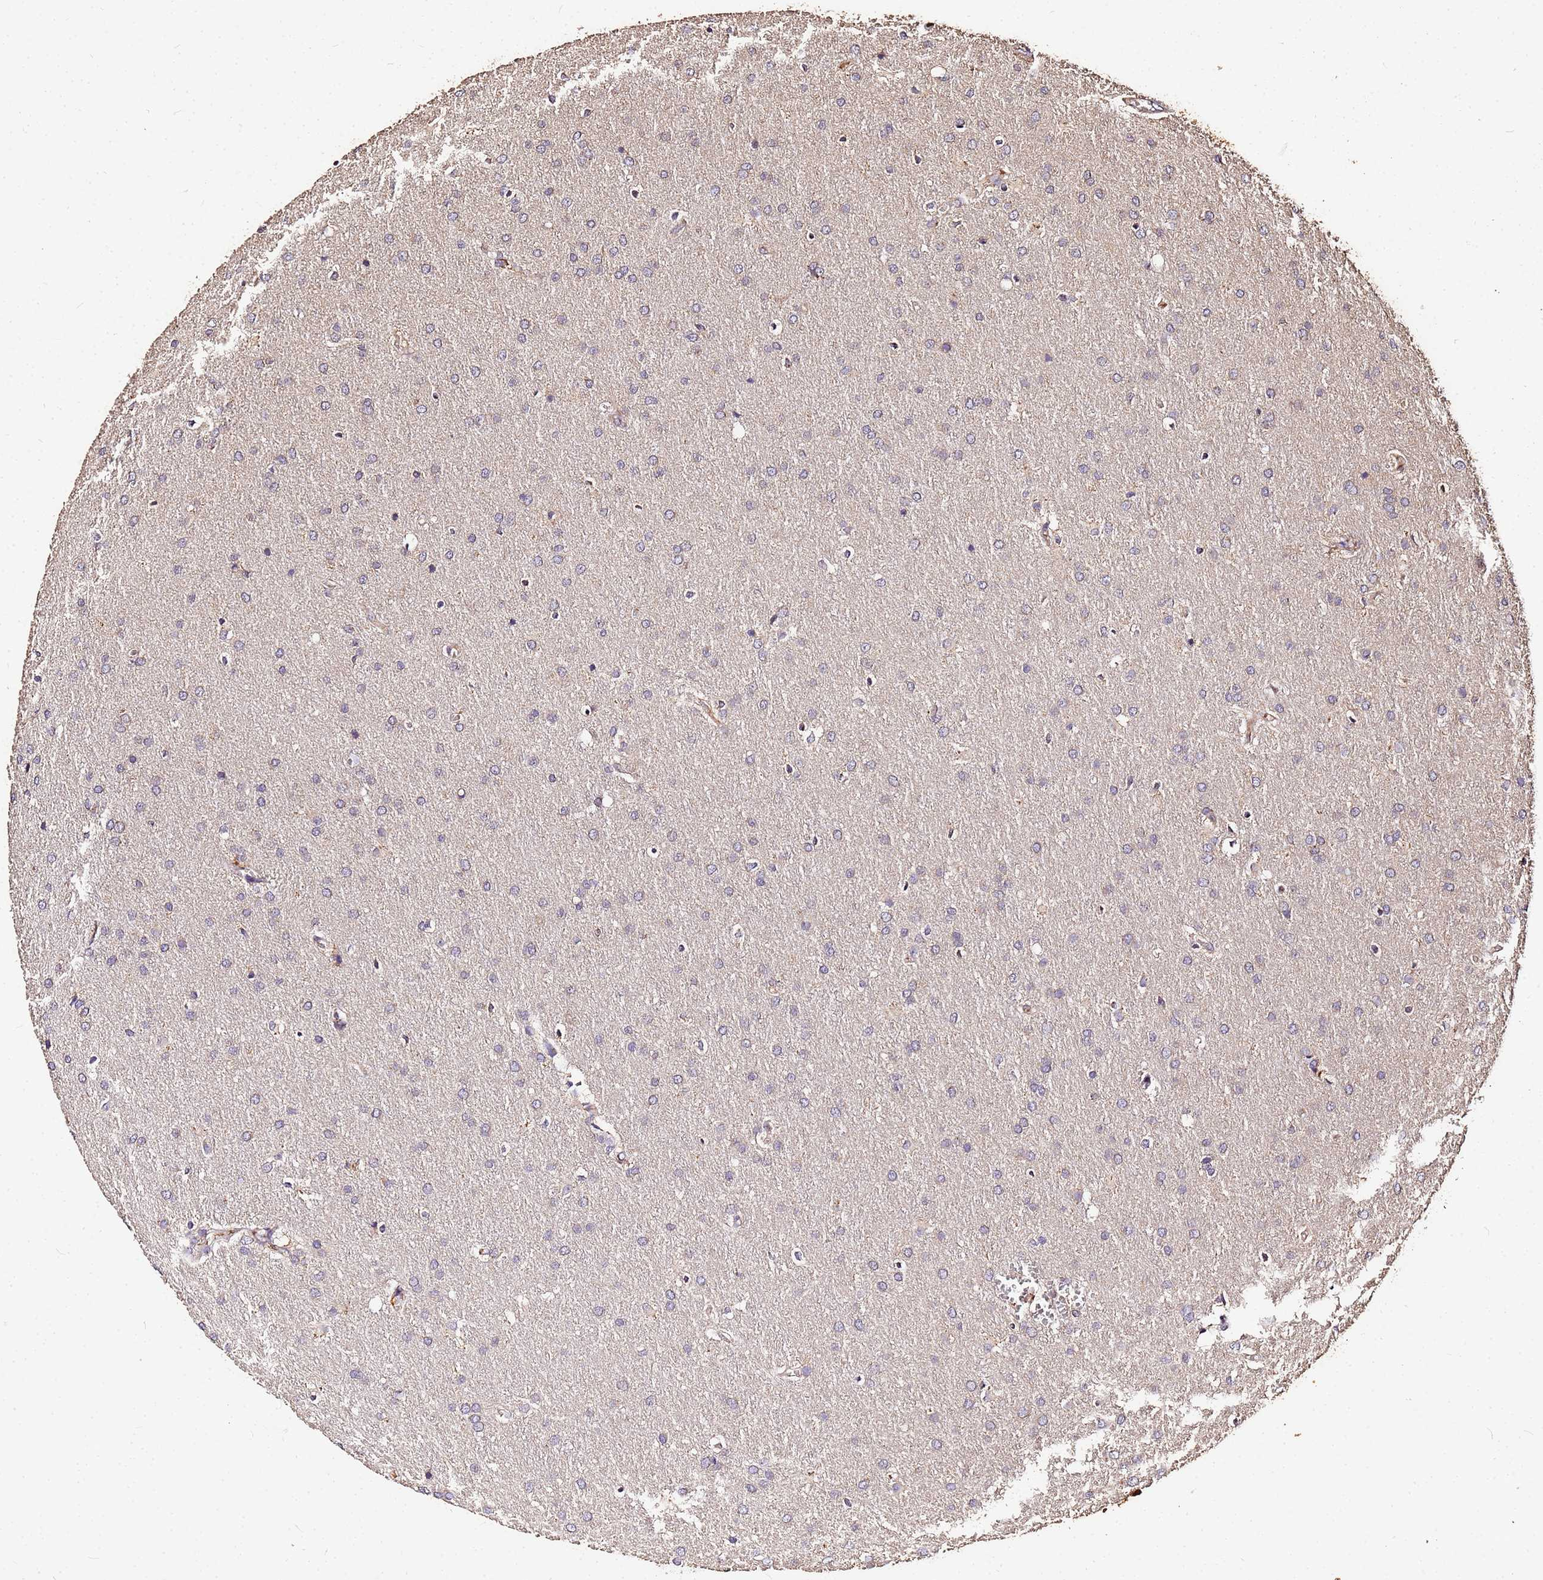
{"staining": {"intensity": "weak", "quantity": "<25%", "location": "cytoplasmic/membranous"}, "tissue": "glioma", "cell_type": "Tumor cells", "image_type": "cancer", "snomed": [{"axis": "morphology", "description": "Glioma, malignant, Low grade"}, {"axis": "topography", "description": "Brain"}], "caption": "High magnification brightfield microscopy of low-grade glioma (malignant) stained with DAB (brown) and counterstained with hematoxylin (blue): tumor cells show no significant expression. The staining was performed using DAB (3,3'-diaminobenzidine) to visualize the protein expression in brown, while the nuclei were stained in blue with hematoxylin (Magnification: 20x).", "gene": "MTERF1", "patient": {"sex": "female", "age": 32}}